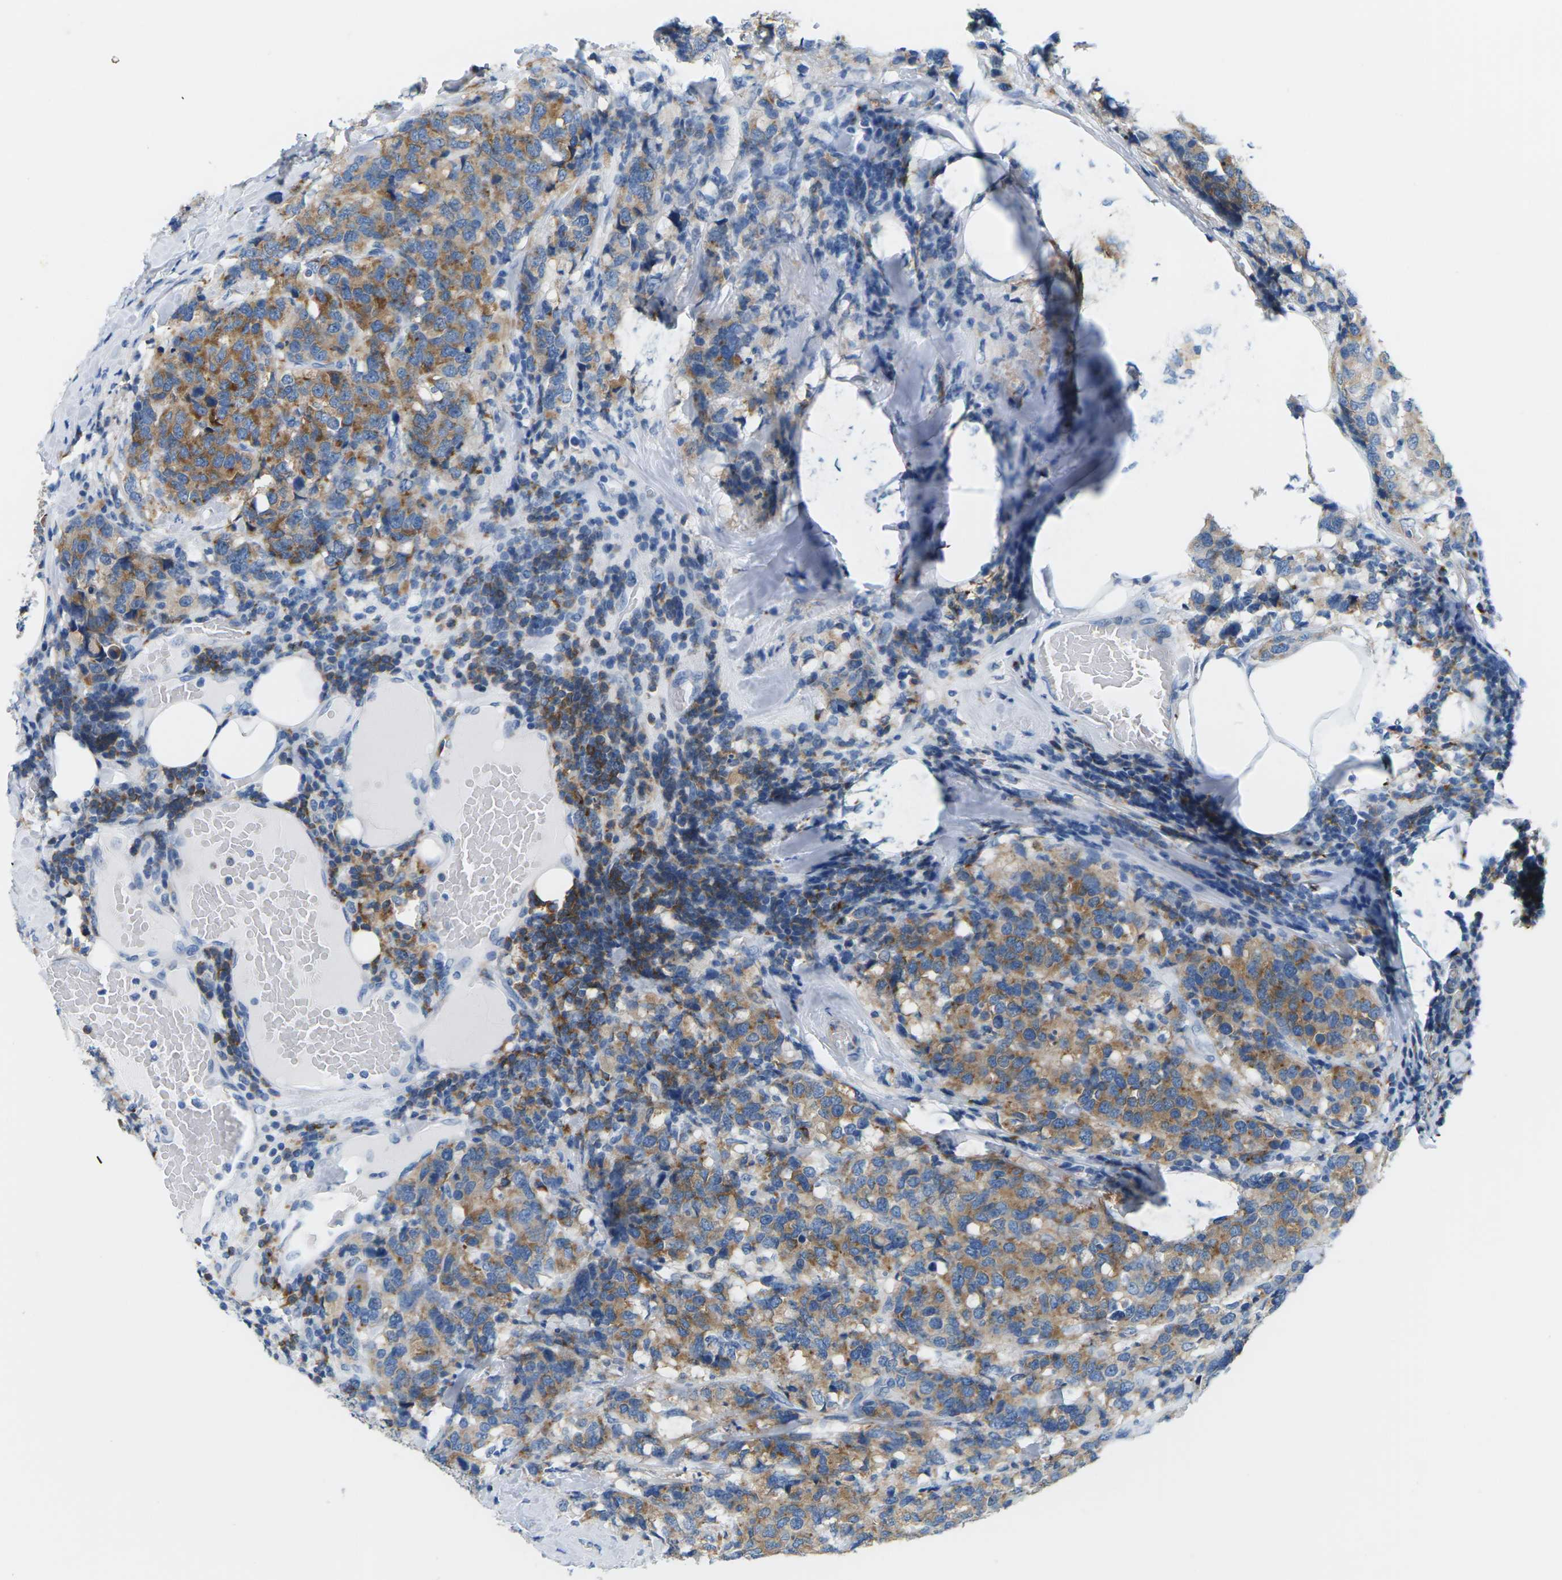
{"staining": {"intensity": "moderate", "quantity": ">75%", "location": "cytoplasmic/membranous"}, "tissue": "breast cancer", "cell_type": "Tumor cells", "image_type": "cancer", "snomed": [{"axis": "morphology", "description": "Lobular carcinoma"}, {"axis": "topography", "description": "Breast"}], "caption": "A medium amount of moderate cytoplasmic/membranous positivity is seen in about >75% of tumor cells in breast cancer (lobular carcinoma) tissue.", "gene": "SYNGR2", "patient": {"sex": "female", "age": 59}}